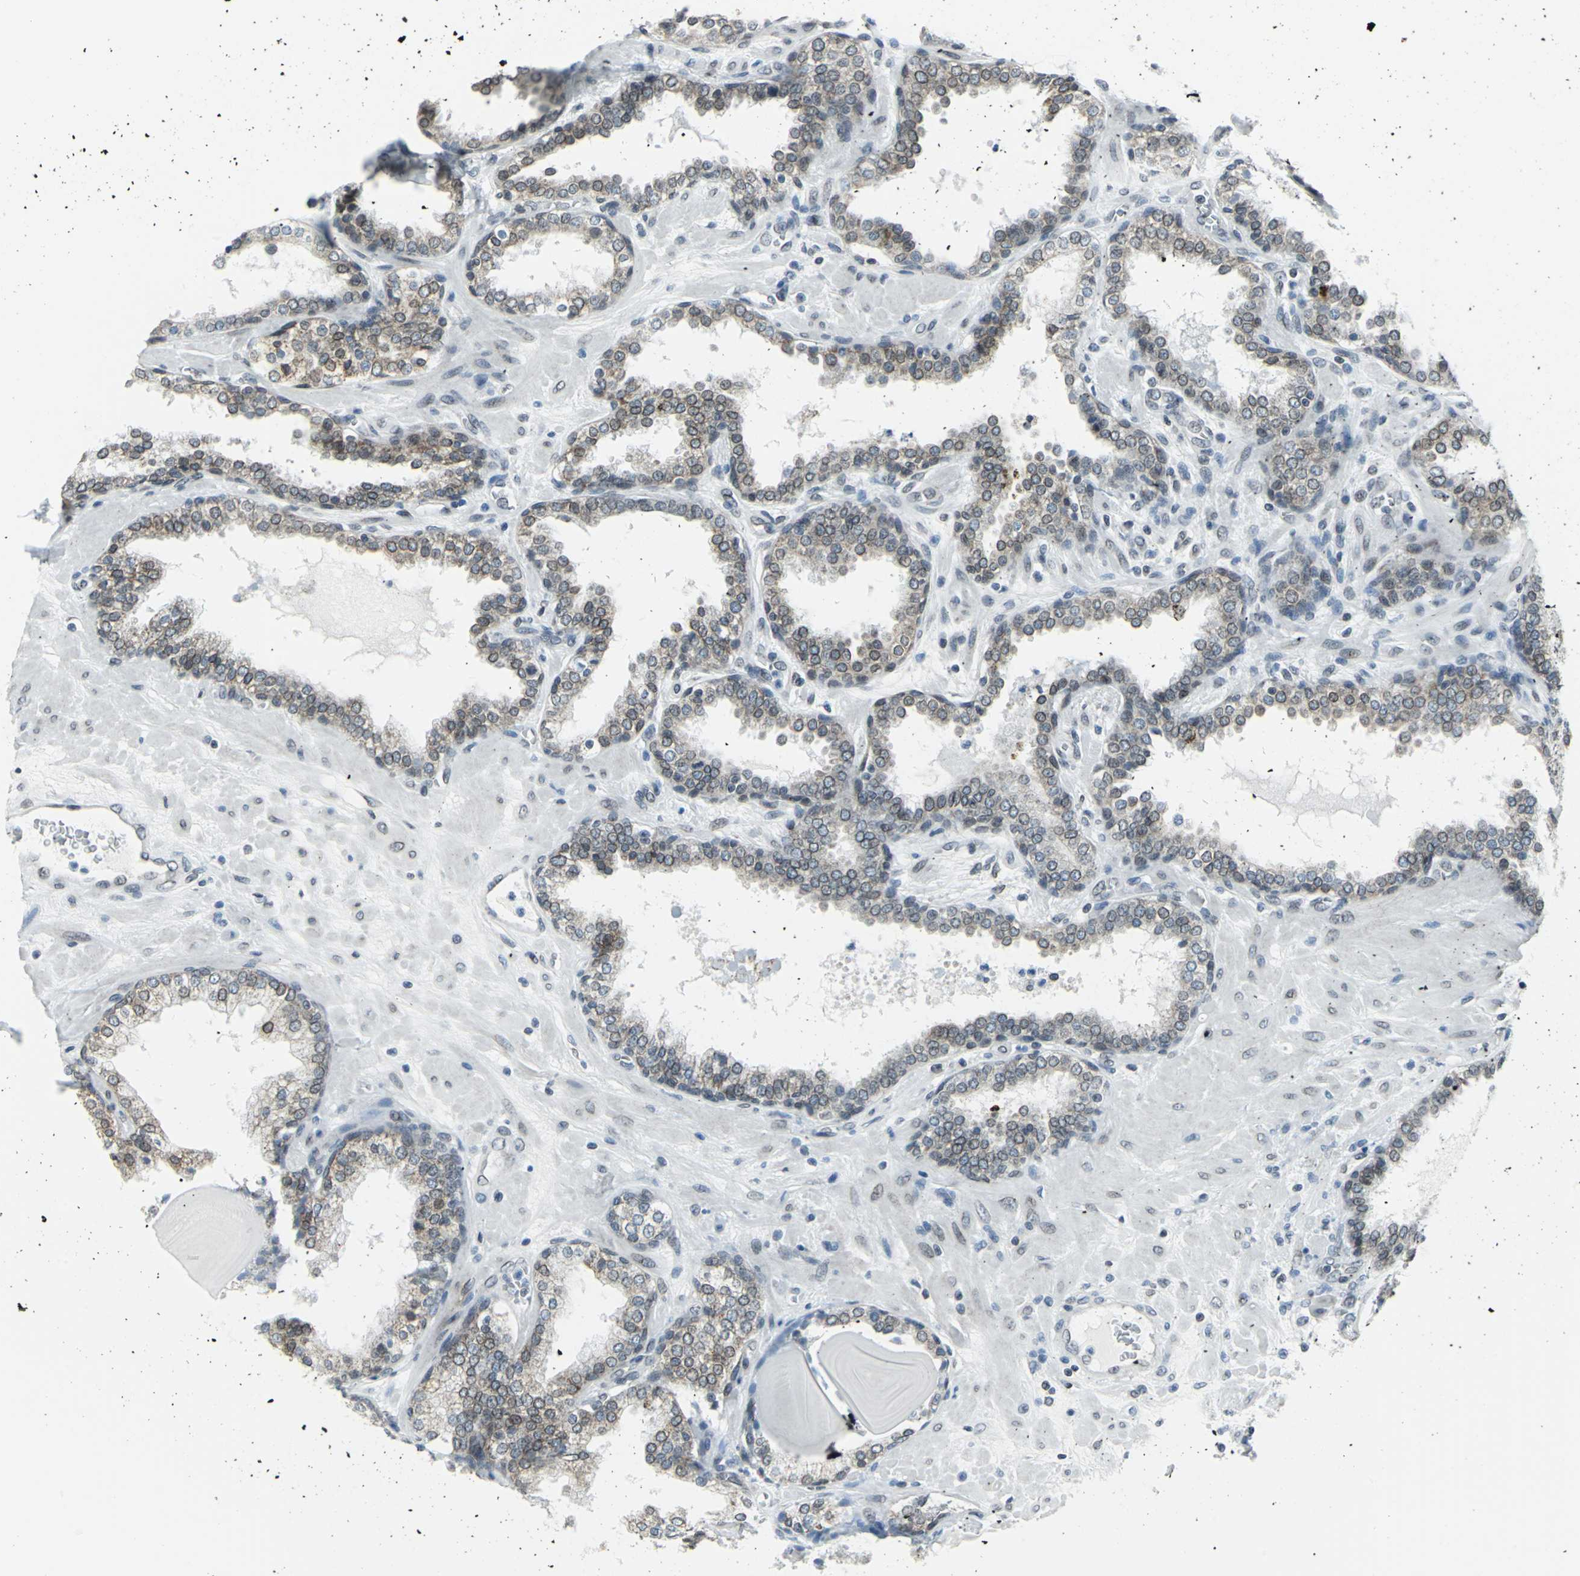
{"staining": {"intensity": "moderate", "quantity": ">75%", "location": "cytoplasmic/membranous,nuclear"}, "tissue": "prostate", "cell_type": "Glandular cells", "image_type": "normal", "snomed": [{"axis": "morphology", "description": "Normal tissue, NOS"}, {"axis": "topography", "description": "Prostate"}], "caption": "Protein staining of benign prostate shows moderate cytoplasmic/membranous,nuclear staining in about >75% of glandular cells.", "gene": "SNUPN", "patient": {"sex": "male", "age": 51}}